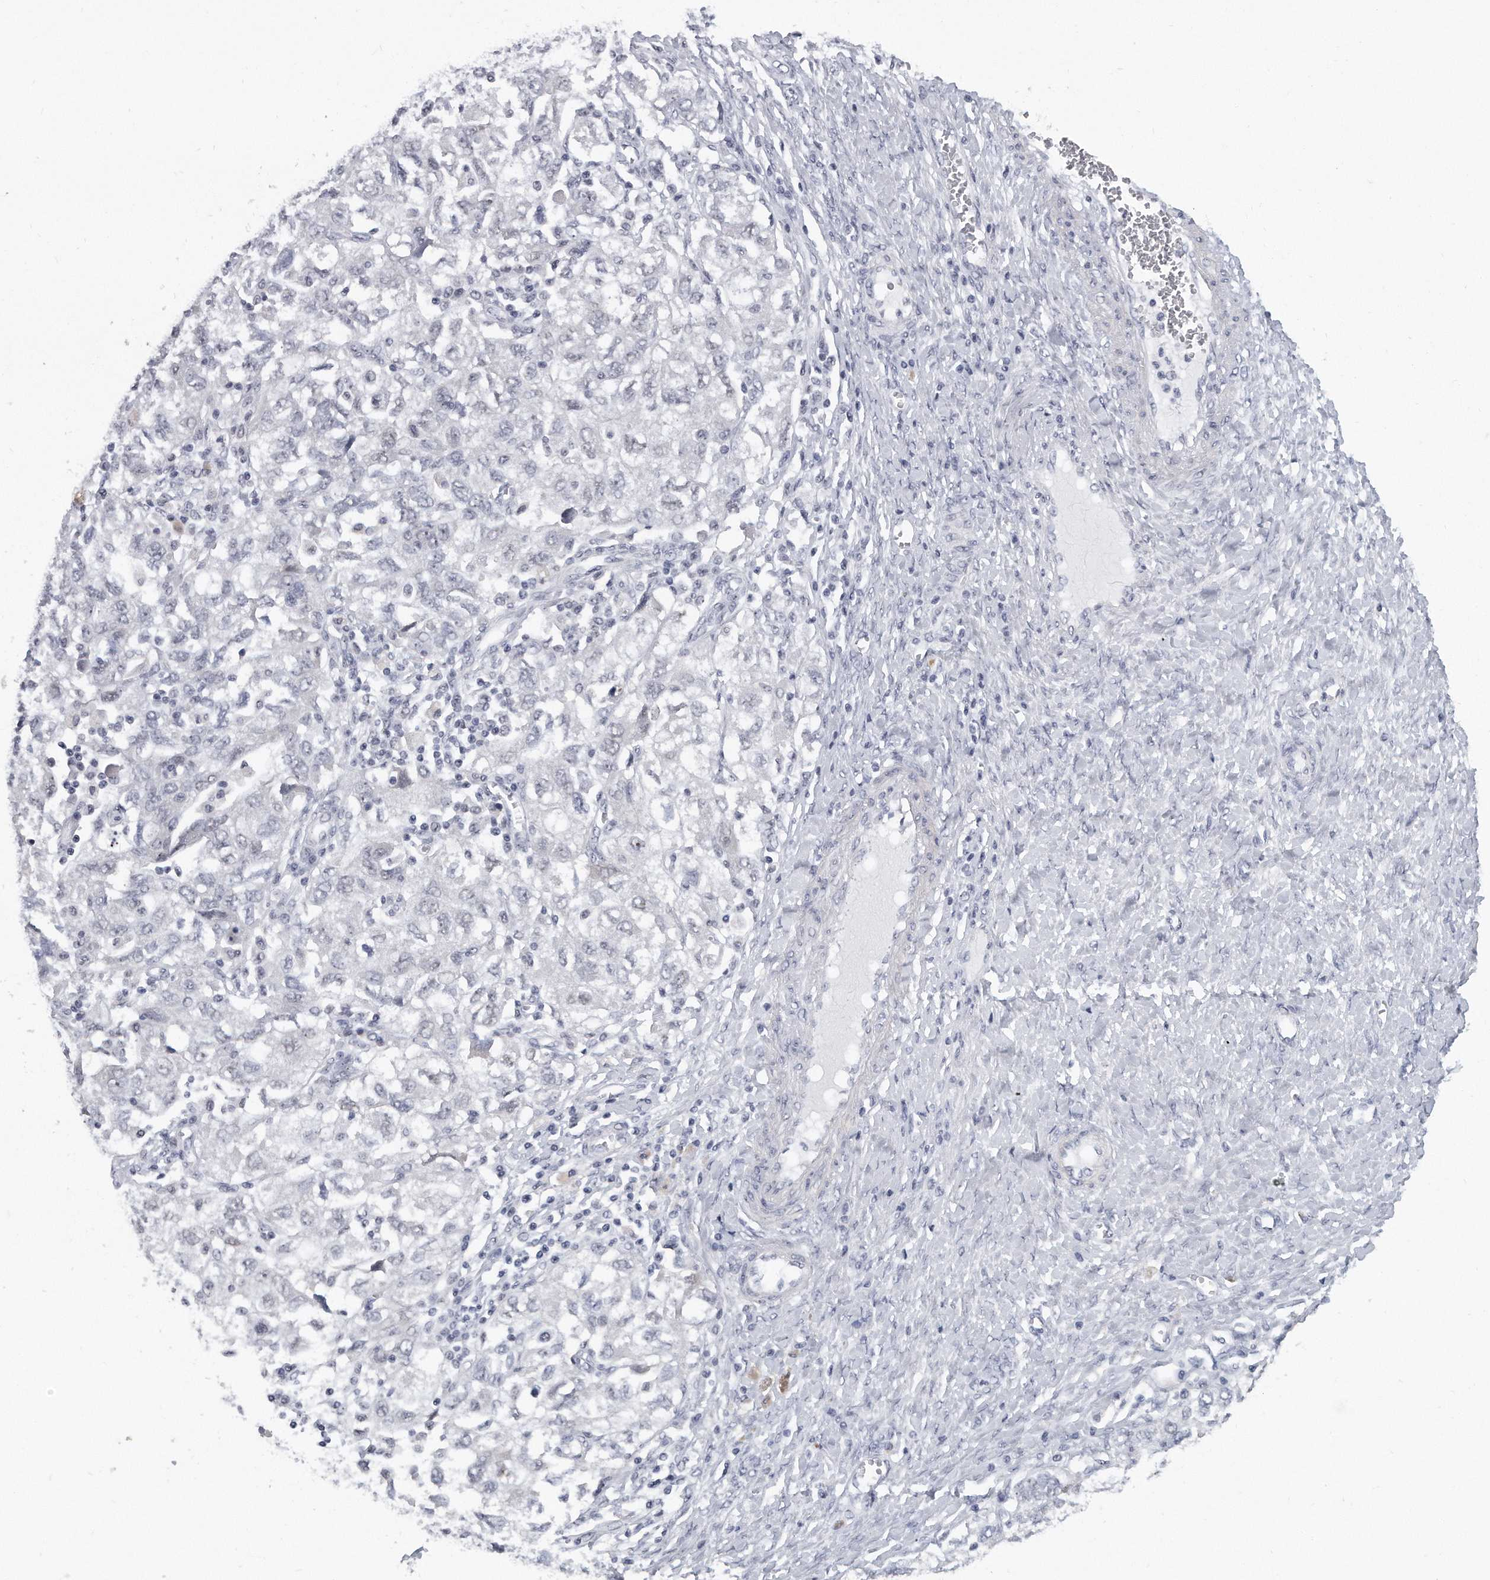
{"staining": {"intensity": "negative", "quantity": "none", "location": "none"}, "tissue": "ovarian cancer", "cell_type": "Tumor cells", "image_type": "cancer", "snomed": [{"axis": "morphology", "description": "Carcinoma, NOS"}, {"axis": "morphology", "description": "Cystadenocarcinoma, serous, NOS"}, {"axis": "topography", "description": "Ovary"}], "caption": "Tumor cells show no significant staining in ovarian serous cystadenocarcinoma.", "gene": "TFCP2L1", "patient": {"sex": "female", "age": 69}}